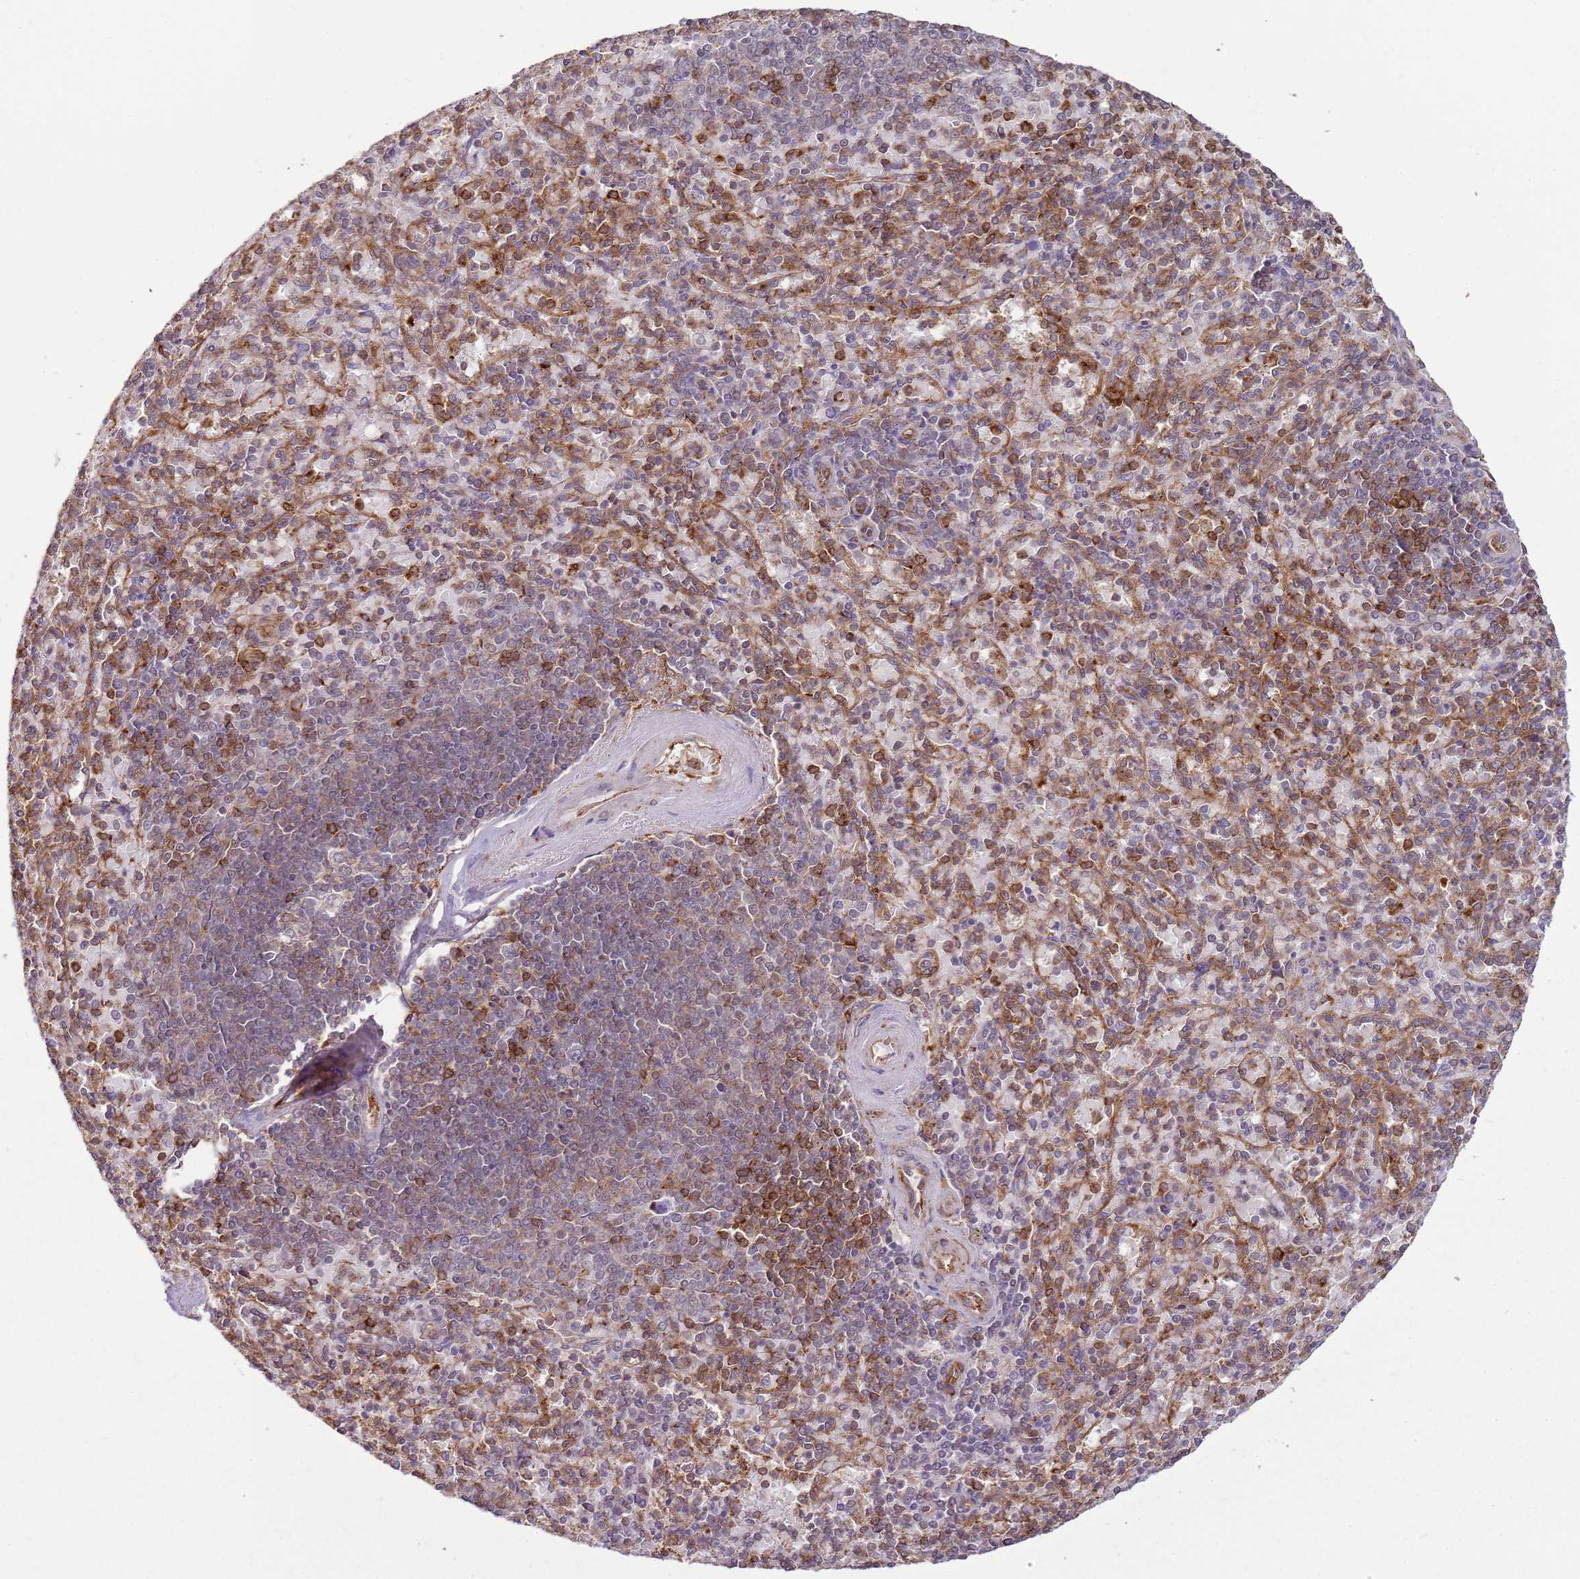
{"staining": {"intensity": "moderate", "quantity": "<25%", "location": "cytoplasmic/membranous"}, "tissue": "spleen", "cell_type": "Cells in red pulp", "image_type": "normal", "snomed": [{"axis": "morphology", "description": "Normal tissue, NOS"}, {"axis": "topography", "description": "Spleen"}], "caption": "Spleen stained with a brown dye displays moderate cytoplasmic/membranous positive positivity in about <25% of cells in red pulp.", "gene": "GABRE", "patient": {"sex": "male", "age": 82}}